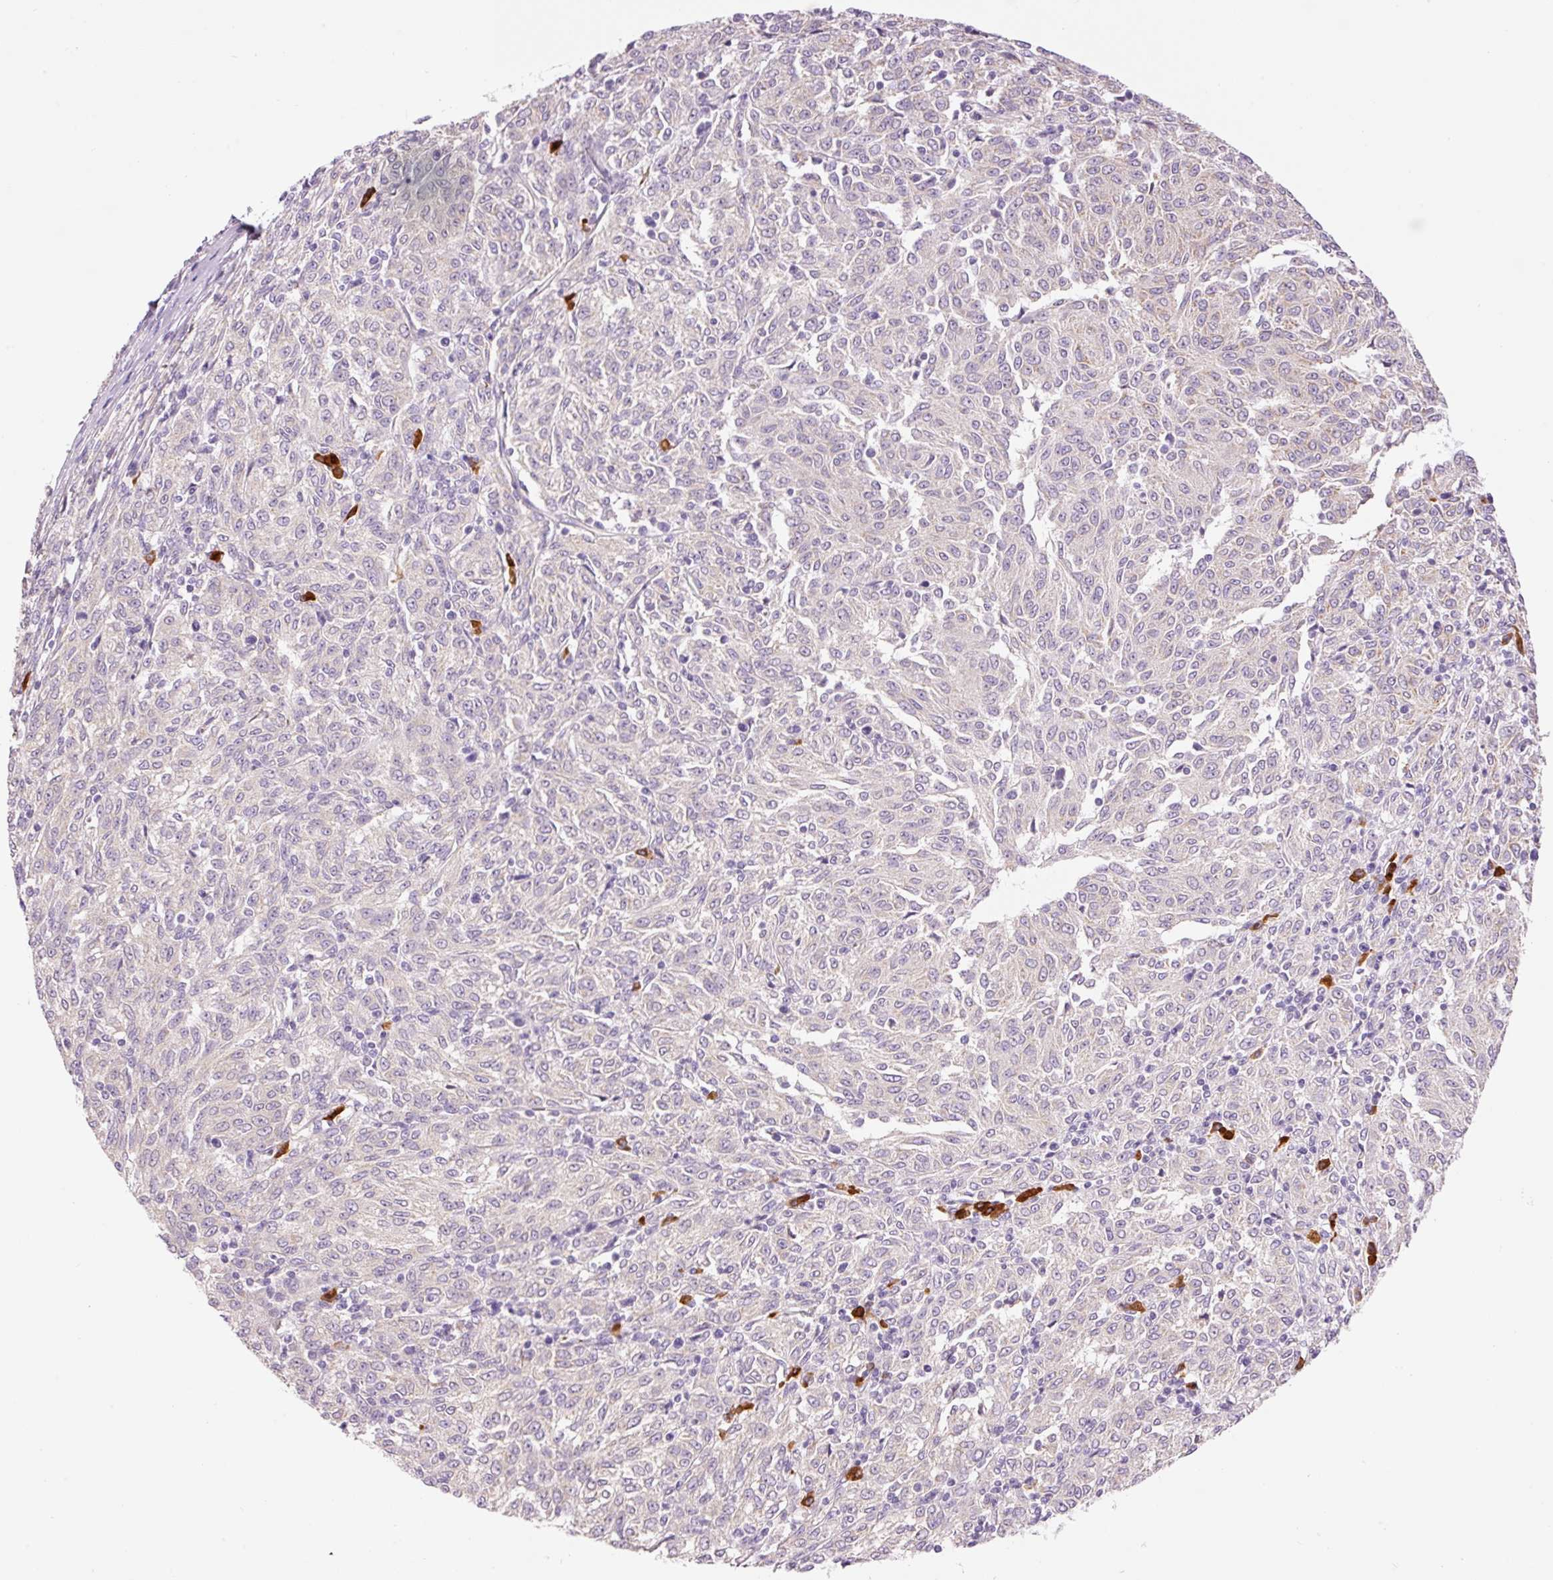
{"staining": {"intensity": "weak", "quantity": "<25%", "location": "cytoplasmic/membranous"}, "tissue": "melanoma", "cell_type": "Tumor cells", "image_type": "cancer", "snomed": [{"axis": "morphology", "description": "Malignant melanoma, NOS"}, {"axis": "topography", "description": "Skin"}], "caption": "A high-resolution micrograph shows immunohistochemistry (IHC) staining of melanoma, which exhibits no significant expression in tumor cells. The staining is performed using DAB brown chromogen with nuclei counter-stained in using hematoxylin.", "gene": "PNPLA5", "patient": {"sex": "female", "age": 72}}